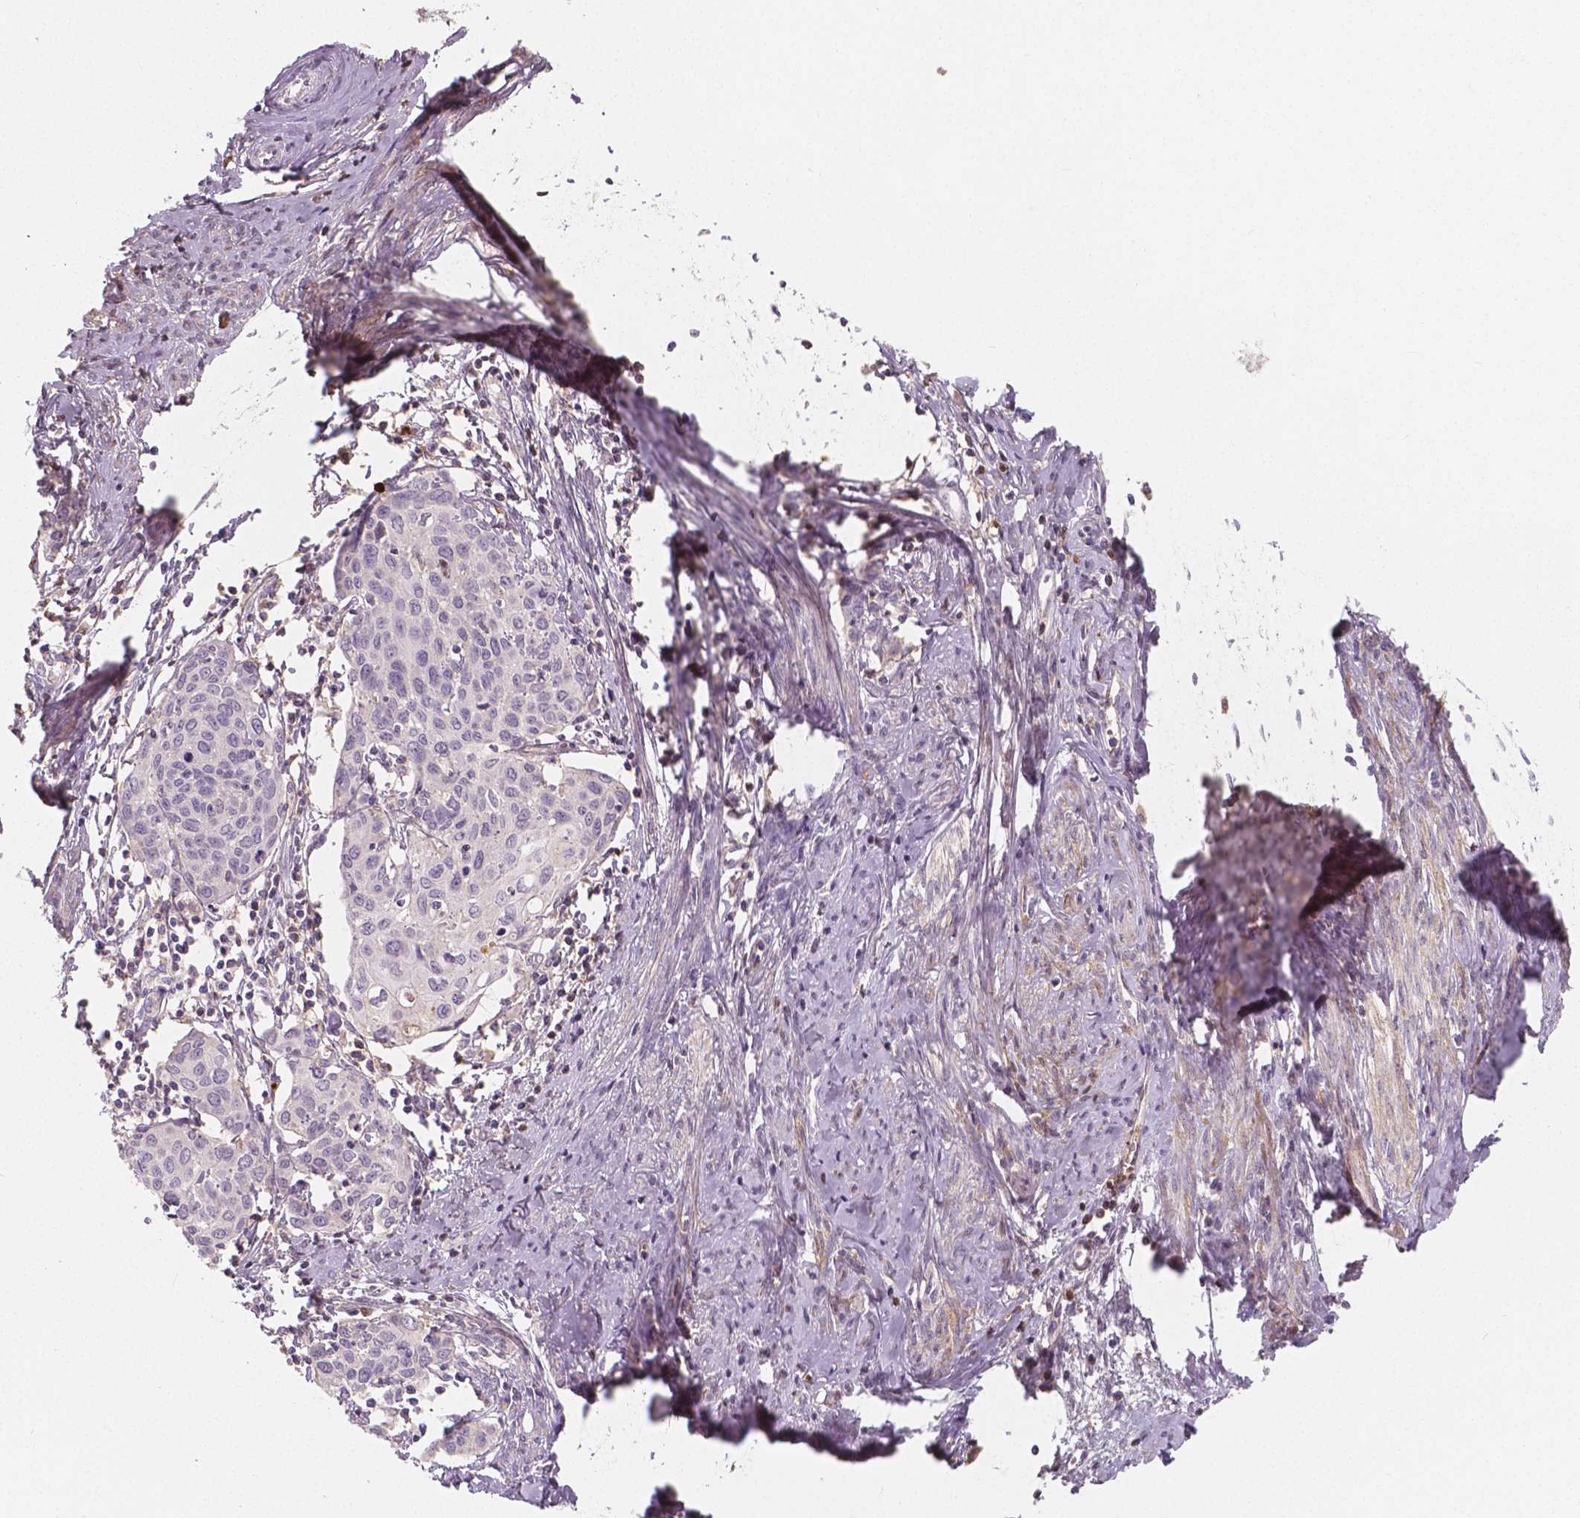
{"staining": {"intensity": "negative", "quantity": "none", "location": "none"}, "tissue": "cervical cancer", "cell_type": "Tumor cells", "image_type": "cancer", "snomed": [{"axis": "morphology", "description": "Squamous cell carcinoma, NOS"}, {"axis": "topography", "description": "Cervix"}], "caption": "An immunohistochemistry (IHC) histopathology image of cervical cancer is shown. There is no staining in tumor cells of cervical cancer.", "gene": "APOA4", "patient": {"sex": "female", "age": 62}}